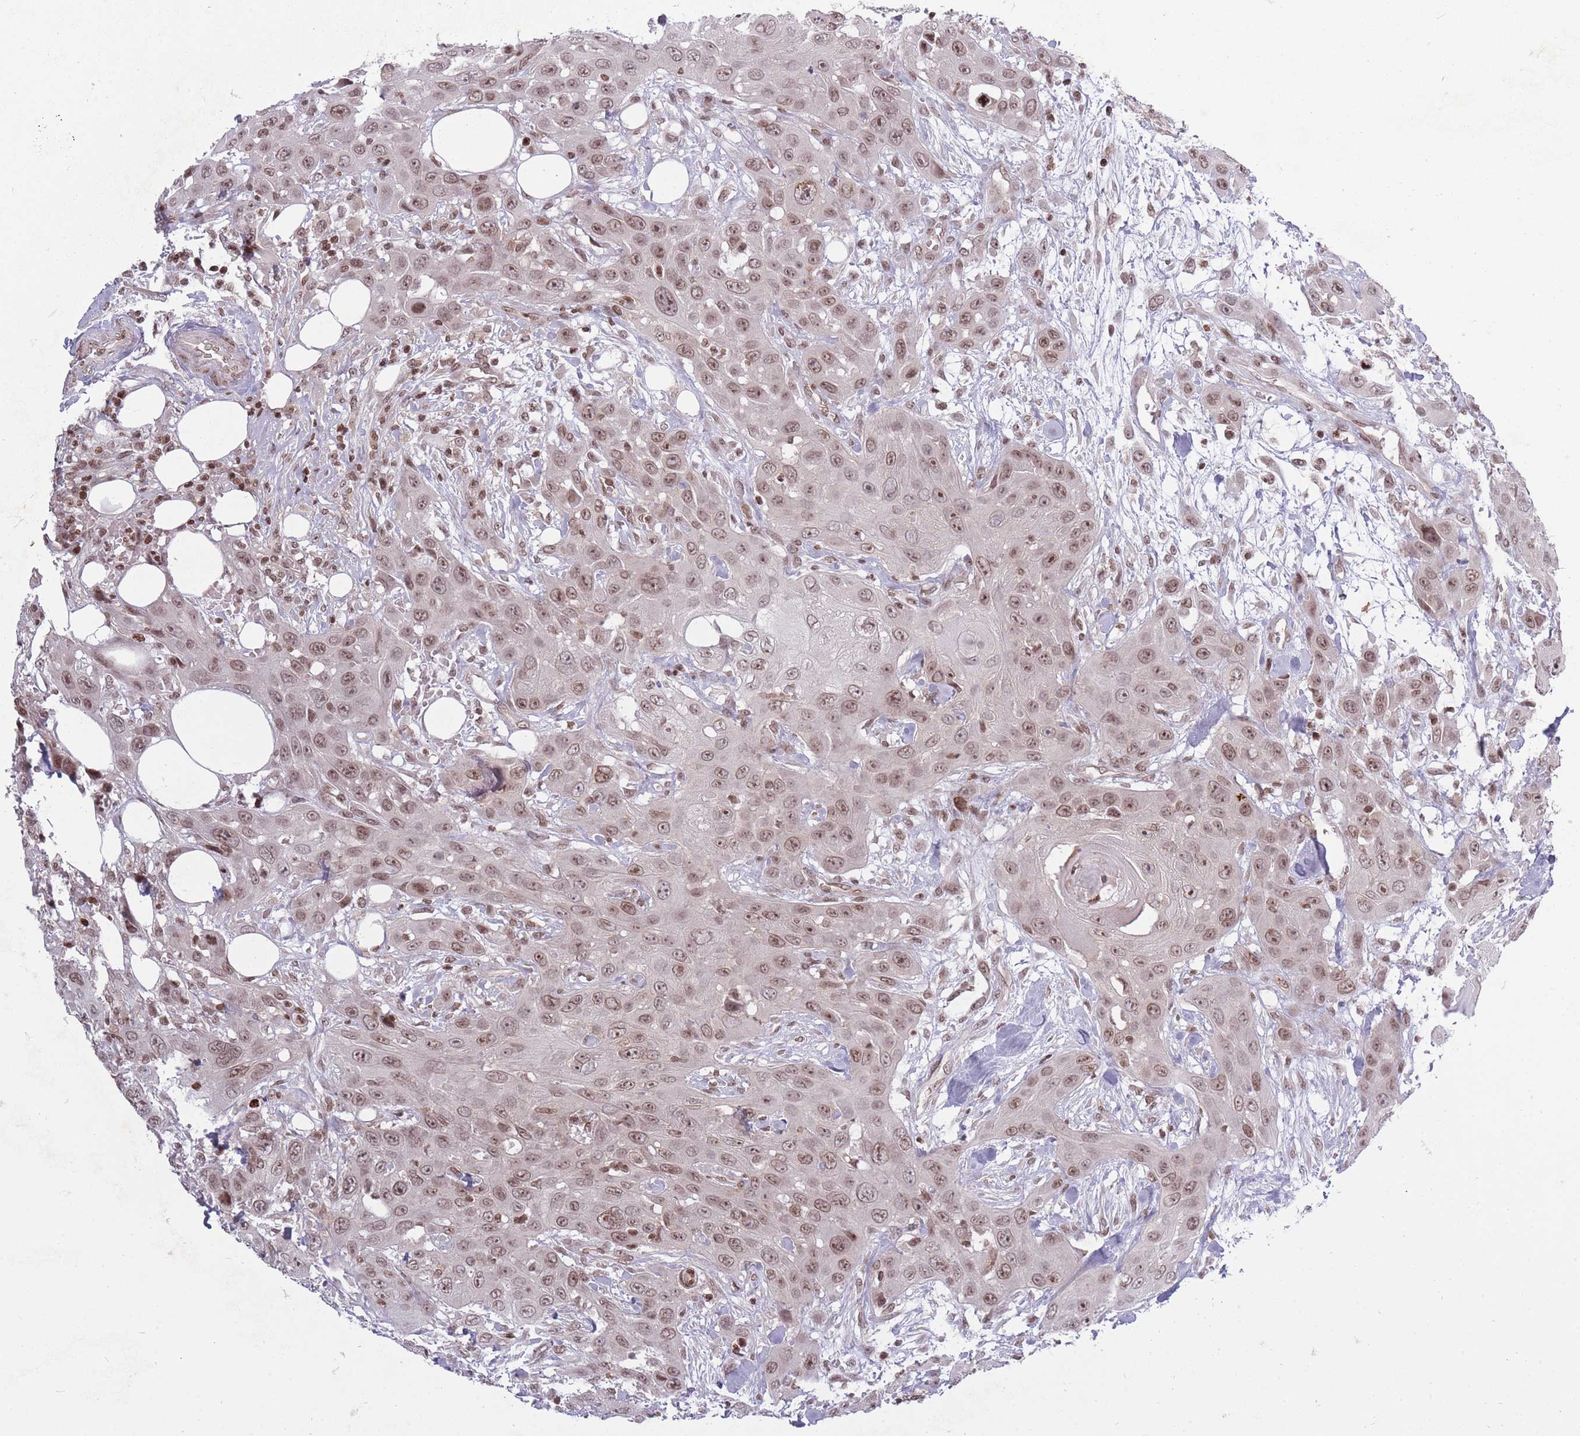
{"staining": {"intensity": "moderate", "quantity": ">75%", "location": "nuclear"}, "tissue": "head and neck cancer", "cell_type": "Tumor cells", "image_type": "cancer", "snomed": [{"axis": "morphology", "description": "Squamous cell carcinoma, NOS"}, {"axis": "topography", "description": "Head-Neck"}], "caption": "A histopathology image showing moderate nuclear positivity in approximately >75% of tumor cells in squamous cell carcinoma (head and neck), as visualized by brown immunohistochemical staining.", "gene": "TMC6", "patient": {"sex": "male", "age": 81}}